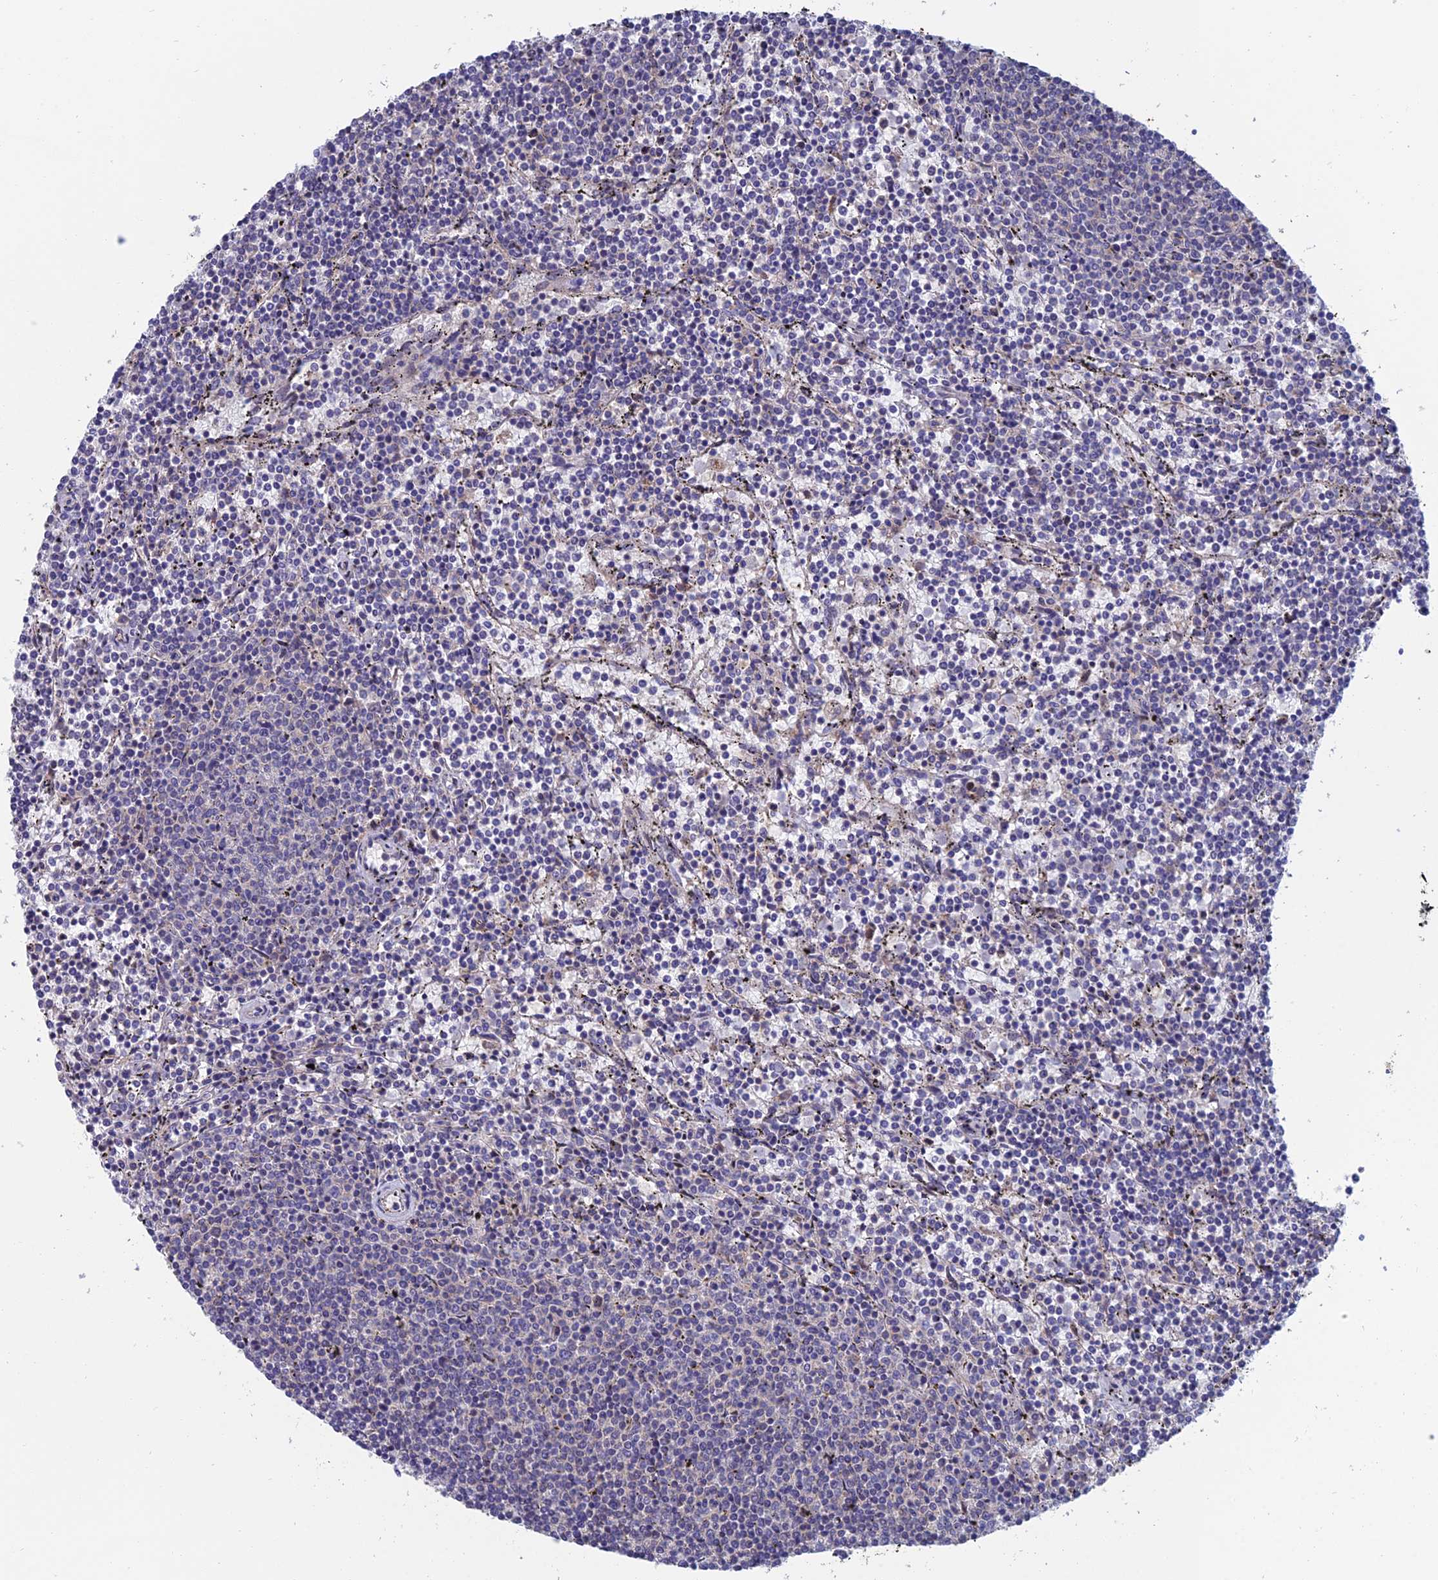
{"staining": {"intensity": "negative", "quantity": "none", "location": "none"}, "tissue": "lymphoma", "cell_type": "Tumor cells", "image_type": "cancer", "snomed": [{"axis": "morphology", "description": "Malignant lymphoma, non-Hodgkin's type, Low grade"}, {"axis": "topography", "description": "Spleen"}], "caption": "Photomicrograph shows no protein expression in tumor cells of lymphoma tissue.", "gene": "USP37", "patient": {"sex": "female", "age": 50}}